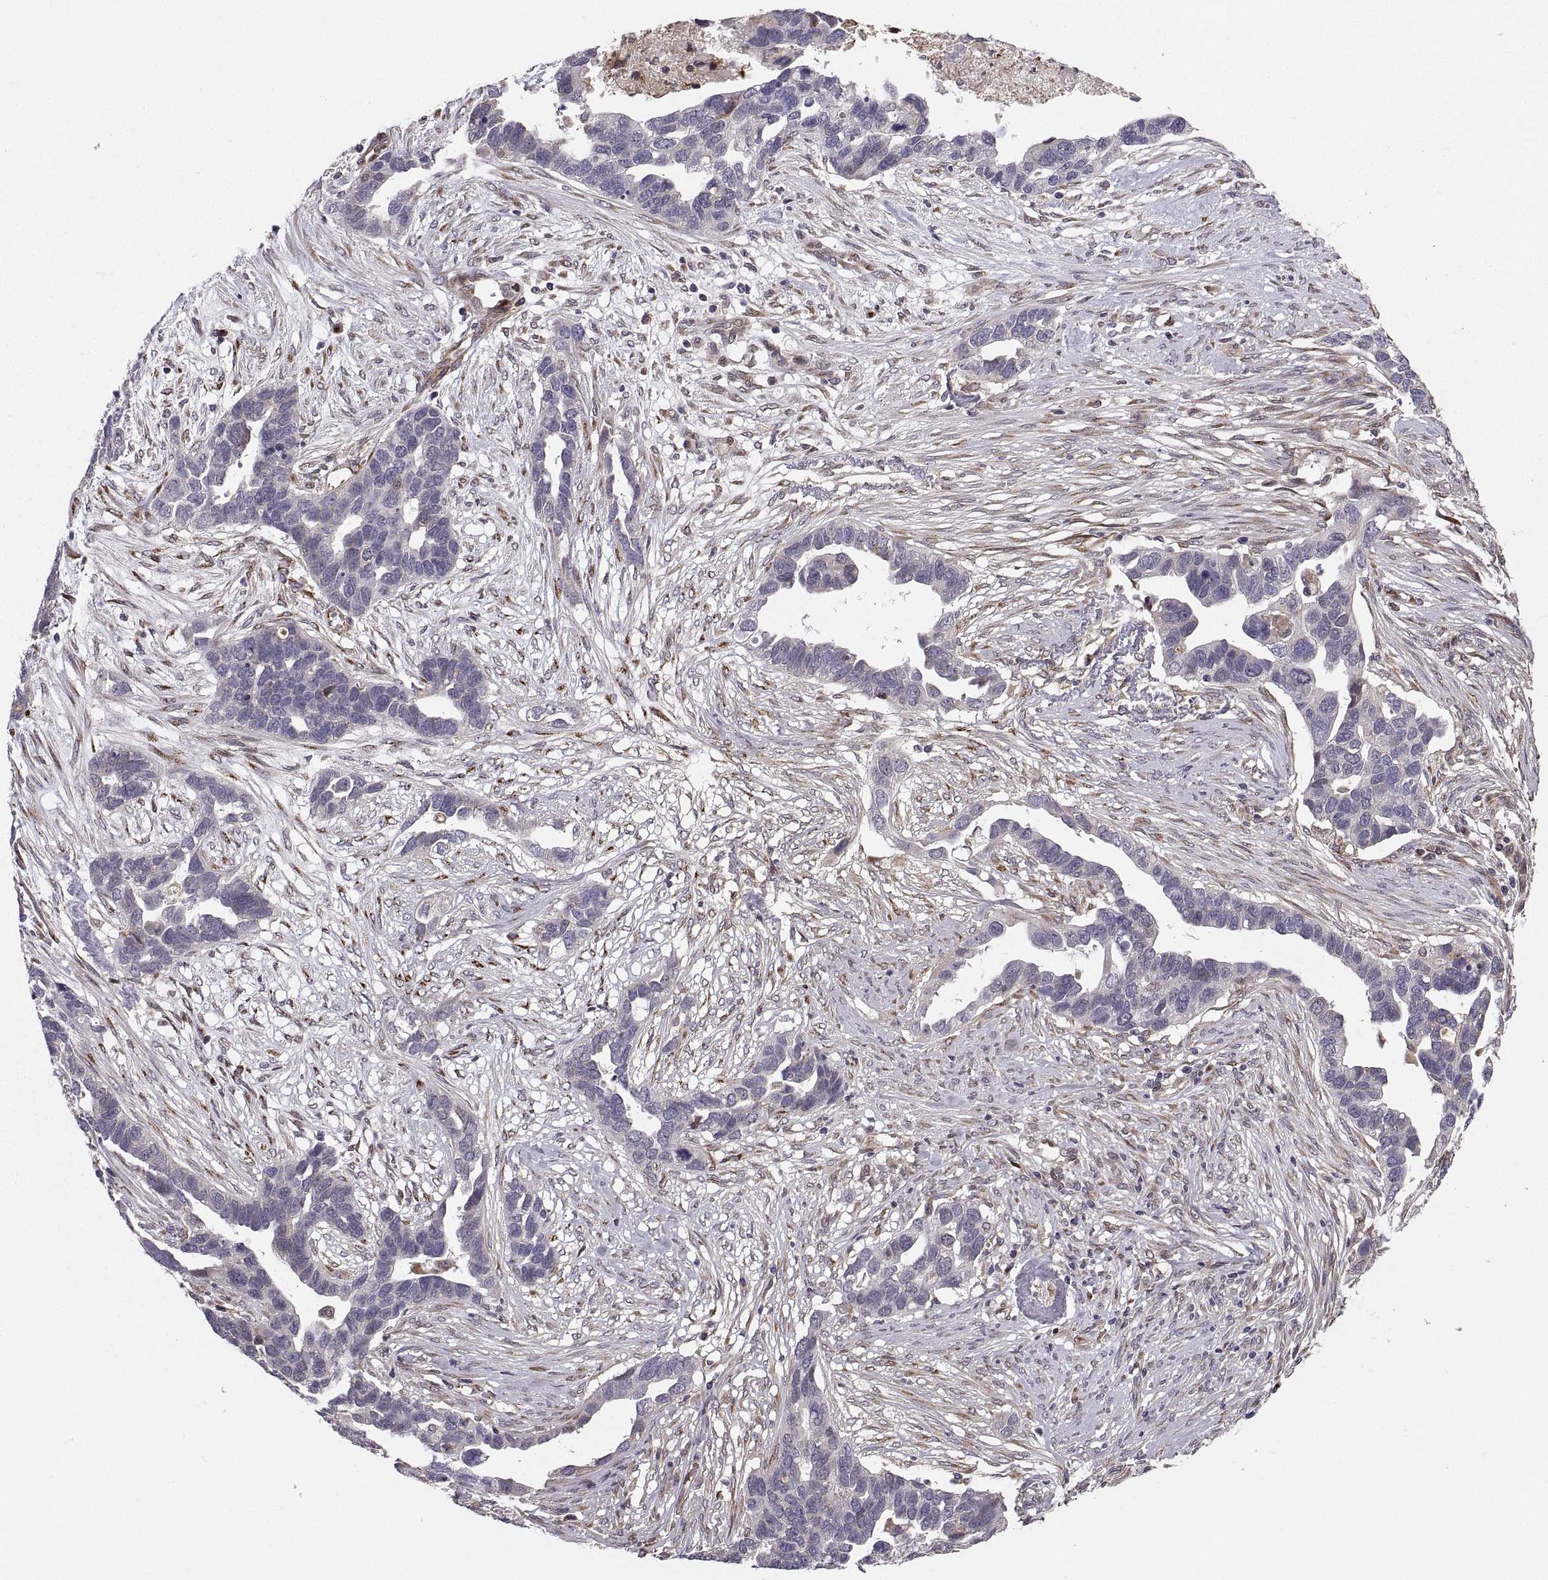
{"staining": {"intensity": "negative", "quantity": "none", "location": "none"}, "tissue": "ovarian cancer", "cell_type": "Tumor cells", "image_type": "cancer", "snomed": [{"axis": "morphology", "description": "Cystadenocarcinoma, serous, NOS"}, {"axis": "topography", "description": "Ovary"}], "caption": "Ovarian cancer was stained to show a protein in brown. There is no significant expression in tumor cells.", "gene": "TESC", "patient": {"sex": "female", "age": 54}}